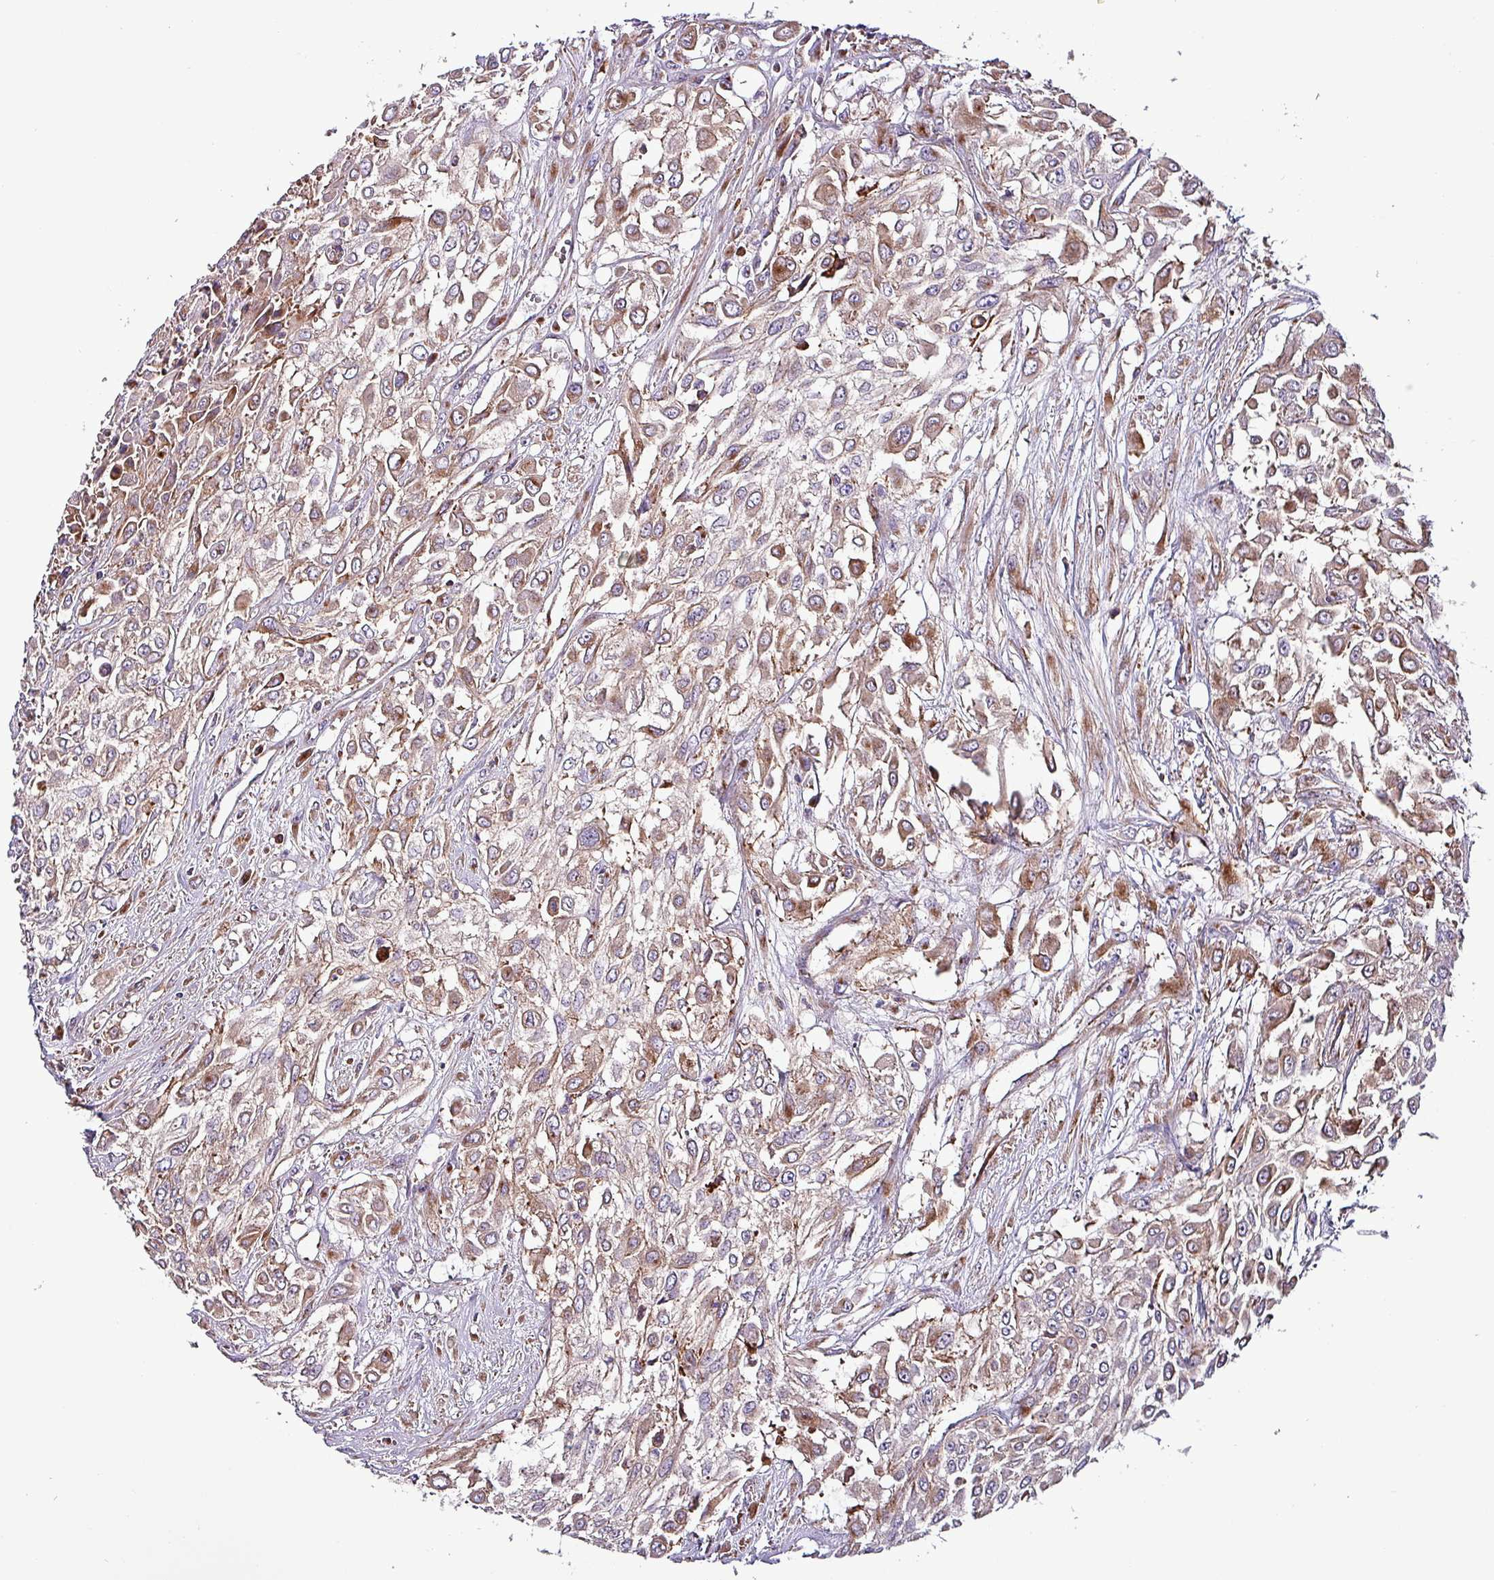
{"staining": {"intensity": "moderate", "quantity": "25%-75%", "location": "cytoplasmic/membranous"}, "tissue": "urothelial cancer", "cell_type": "Tumor cells", "image_type": "cancer", "snomed": [{"axis": "morphology", "description": "Urothelial carcinoma, High grade"}, {"axis": "topography", "description": "Urinary bladder"}], "caption": "IHC staining of high-grade urothelial carcinoma, which exhibits medium levels of moderate cytoplasmic/membranous positivity in about 25%-75% of tumor cells indicating moderate cytoplasmic/membranous protein positivity. The staining was performed using DAB (brown) for protein detection and nuclei were counterstained in hematoxylin (blue).", "gene": "VAMP4", "patient": {"sex": "male", "age": 57}}